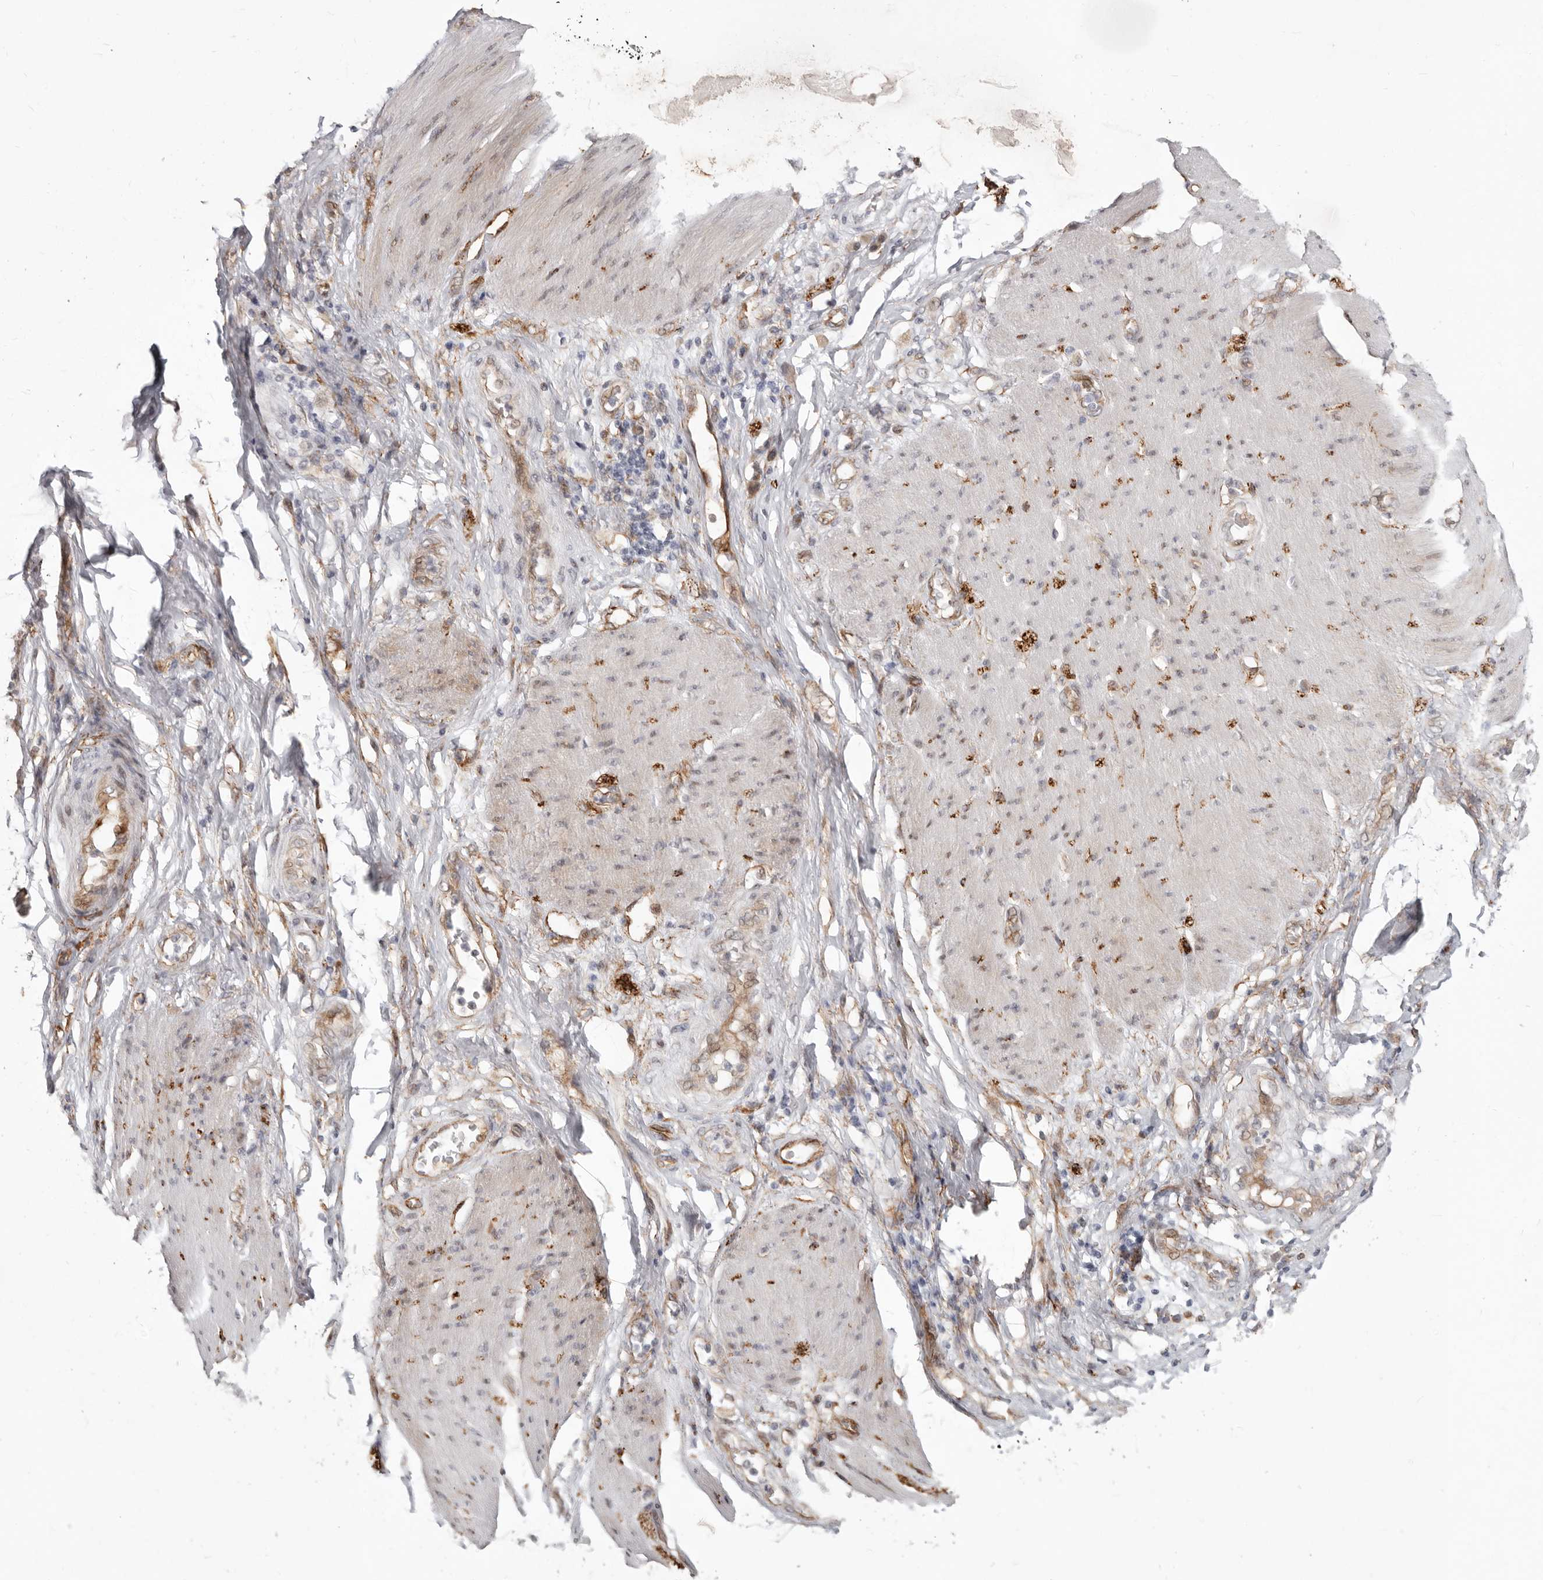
{"staining": {"intensity": "negative", "quantity": "none", "location": "none"}, "tissue": "stomach cancer", "cell_type": "Tumor cells", "image_type": "cancer", "snomed": [{"axis": "morphology", "description": "Adenocarcinoma, NOS"}, {"axis": "topography", "description": "Stomach"}], "caption": "An image of stomach adenocarcinoma stained for a protein displays no brown staining in tumor cells.", "gene": "SZT2", "patient": {"sex": "female", "age": 73}}